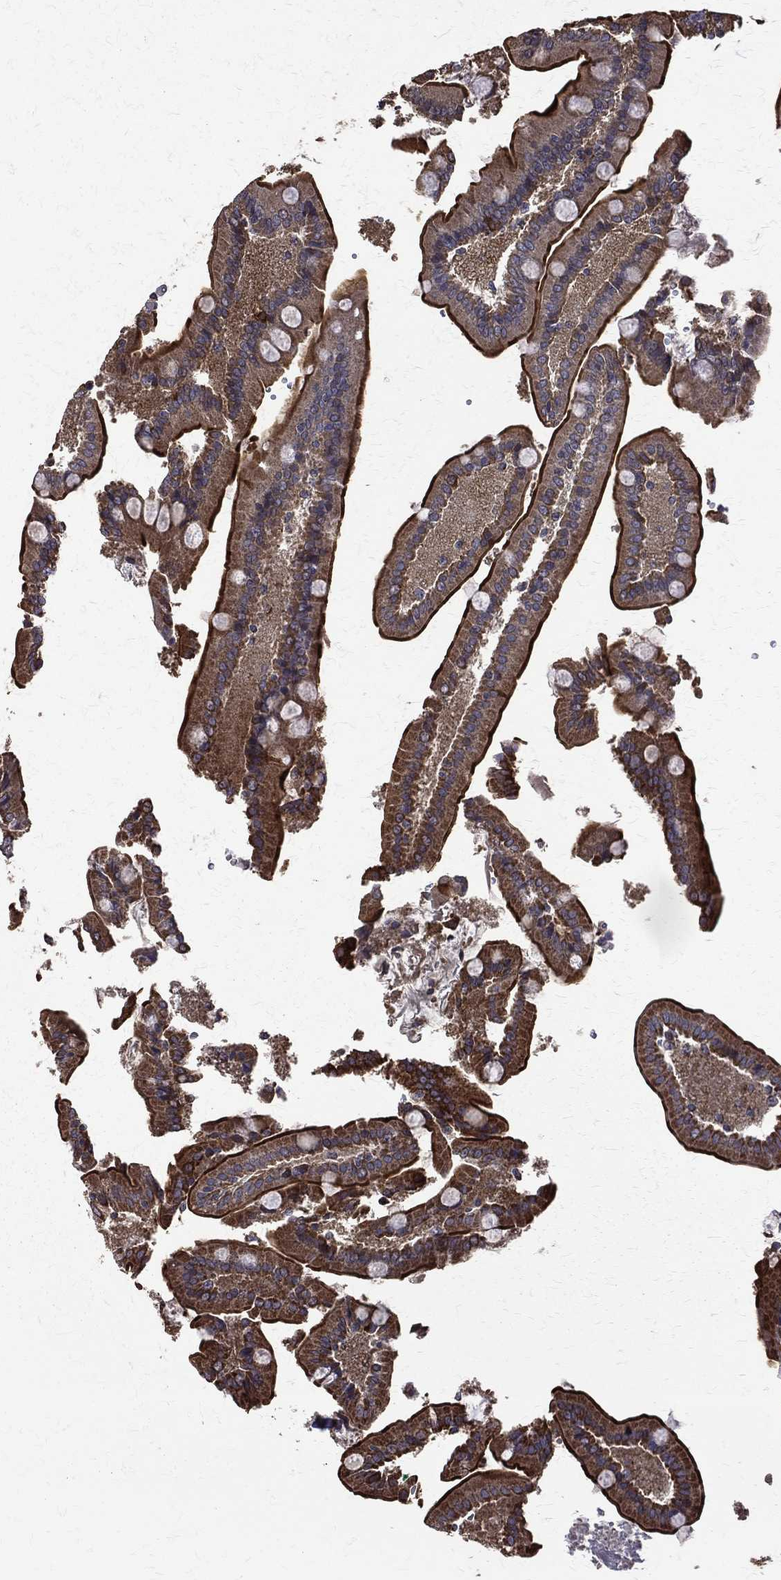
{"staining": {"intensity": "moderate", "quantity": ">75%", "location": "cytoplasmic/membranous"}, "tissue": "duodenum", "cell_type": "Glandular cells", "image_type": "normal", "snomed": [{"axis": "morphology", "description": "Normal tissue, NOS"}, {"axis": "topography", "description": "Duodenum"}], "caption": "Immunohistochemistry micrograph of benign duodenum: human duodenum stained using immunohistochemistry shows medium levels of moderate protein expression localized specifically in the cytoplasmic/membranous of glandular cells, appearing as a cytoplasmic/membranous brown color.", "gene": "RPGR", "patient": {"sex": "female", "age": 62}}